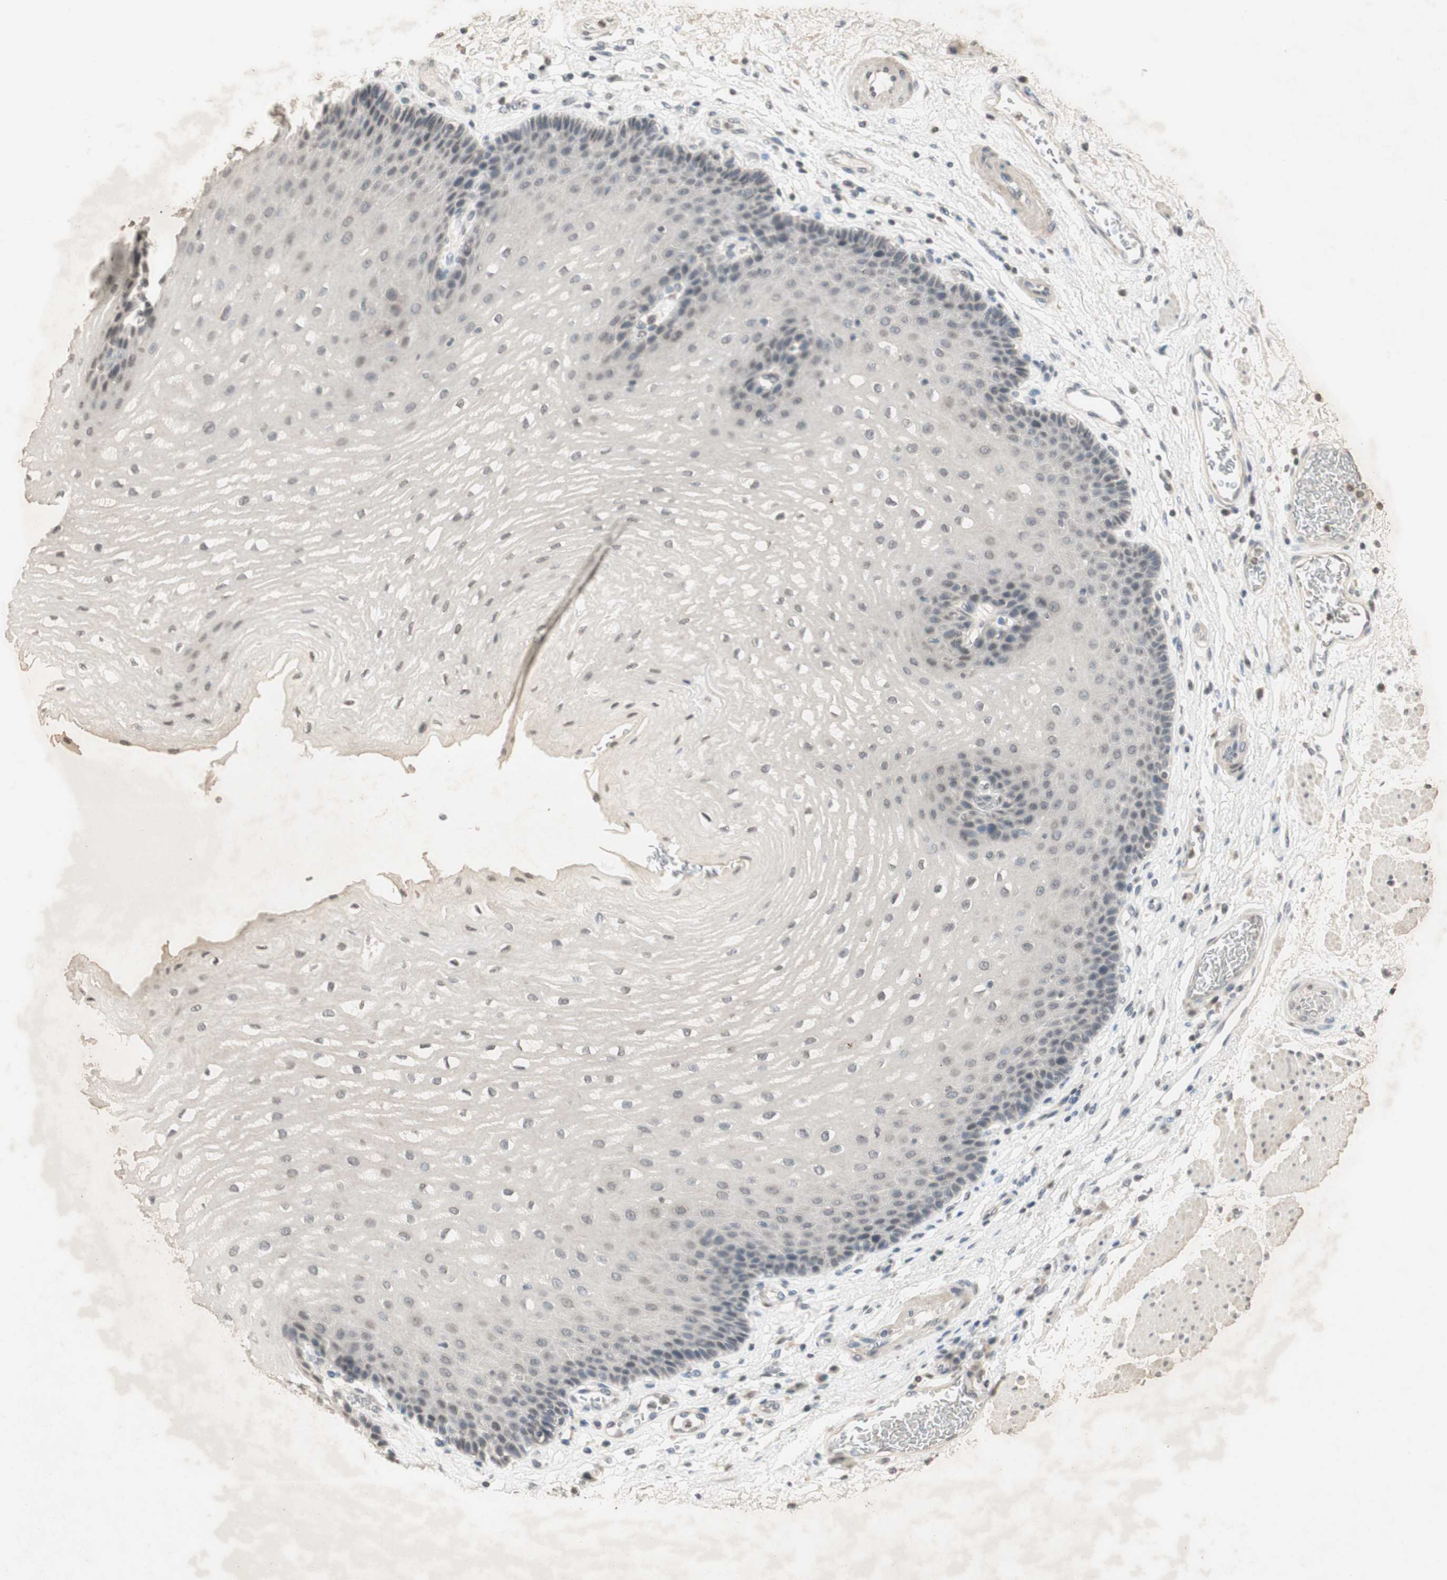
{"staining": {"intensity": "negative", "quantity": "none", "location": "none"}, "tissue": "esophagus", "cell_type": "Squamous epithelial cells", "image_type": "normal", "snomed": [{"axis": "morphology", "description": "Normal tissue, NOS"}, {"axis": "topography", "description": "Esophagus"}], "caption": "This is an immunohistochemistry (IHC) photomicrograph of benign esophagus. There is no positivity in squamous epithelial cells.", "gene": "GLI1", "patient": {"sex": "male", "age": 54}}